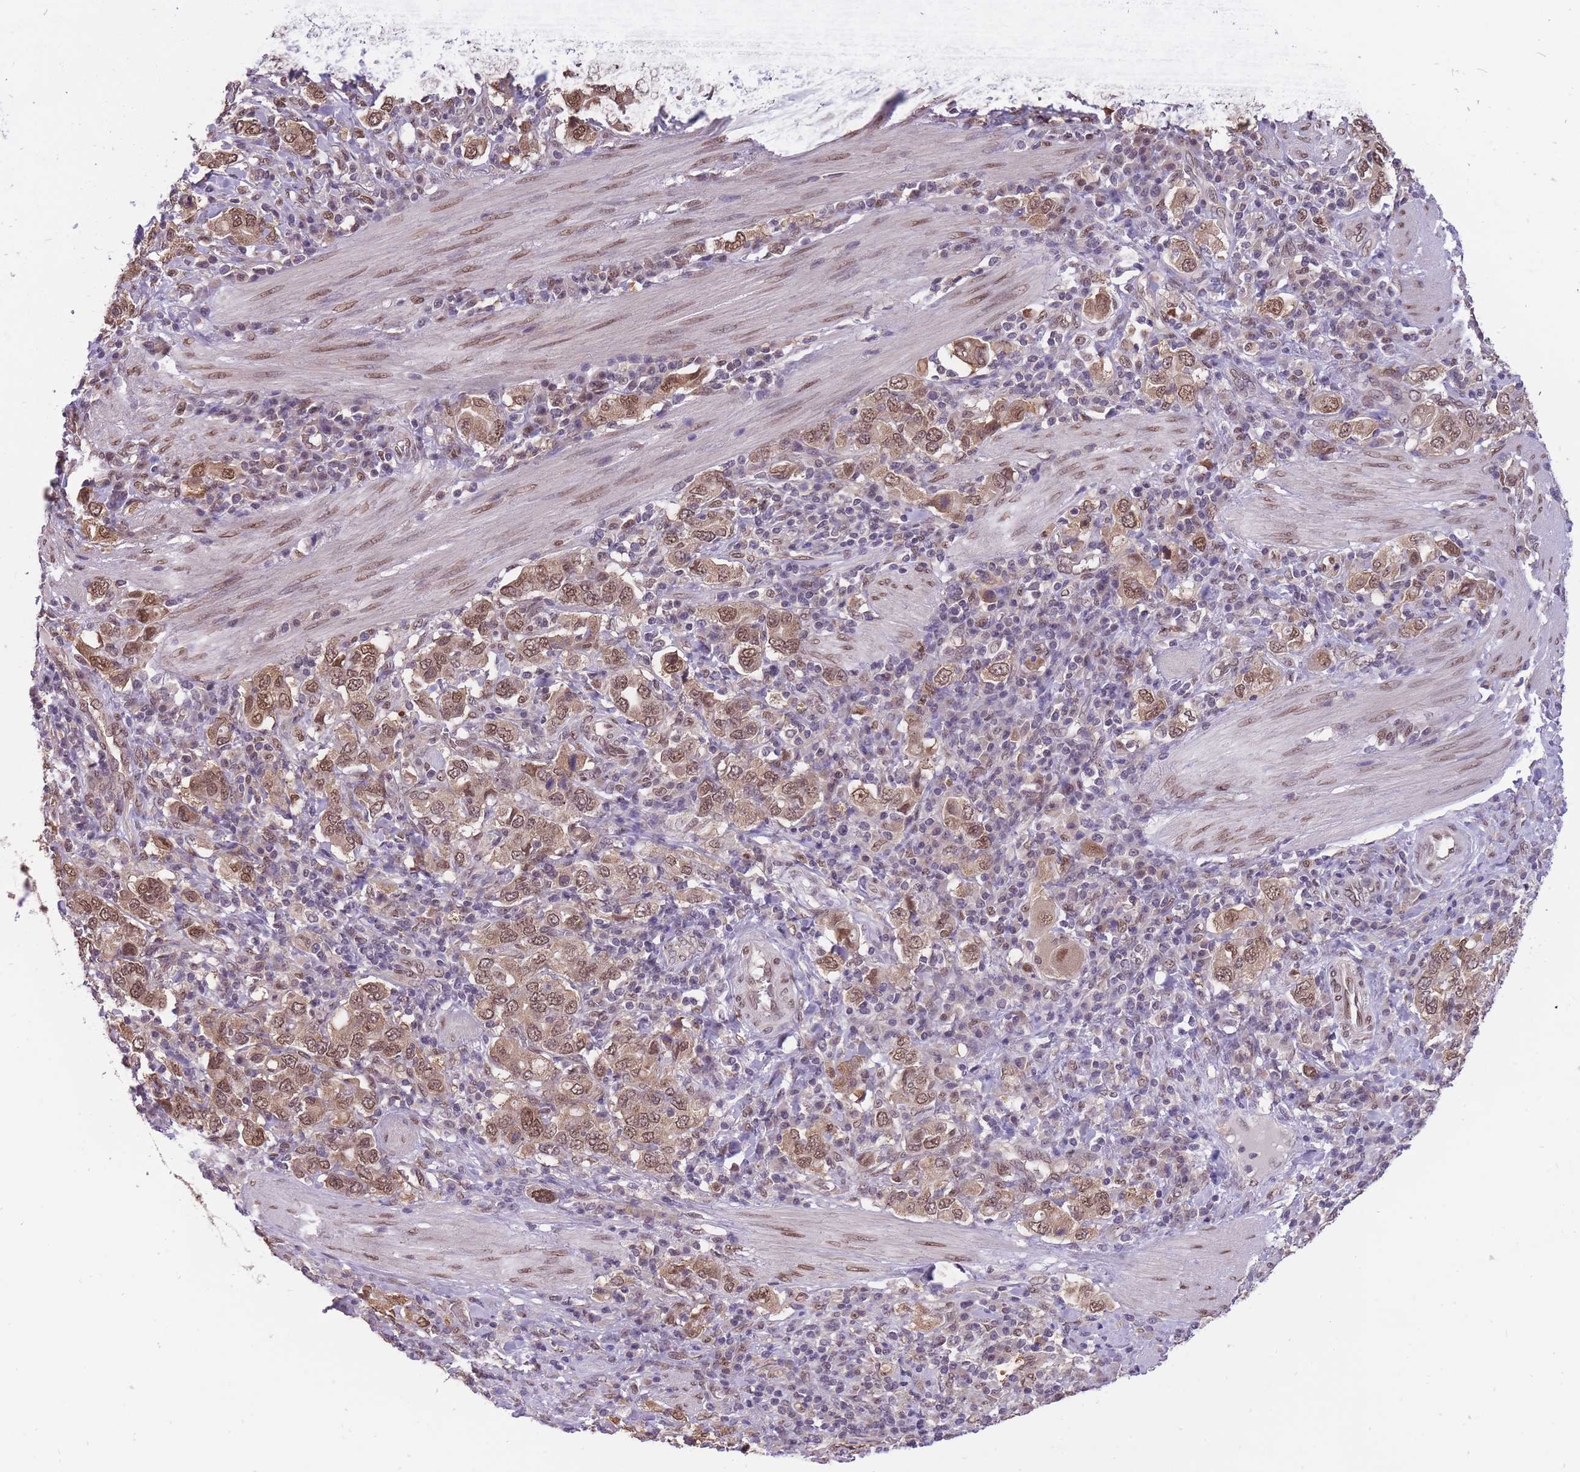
{"staining": {"intensity": "moderate", "quantity": ">75%", "location": "cytoplasmic/membranous,nuclear"}, "tissue": "stomach cancer", "cell_type": "Tumor cells", "image_type": "cancer", "snomed": [{"axis": "morphology", "description": "Adenocarcinoma, NOS"}, {"axis": "topography", "description": "Stomach, upper"}, {"axis": "topography", "description": "Stomach"}], "caption": "This image exhibits stomach cancer stained with IHC to label a protein in brown. The cytoplasmic/membranous and nuclear of tumor cells show moderate positivity for the protein. Nuclei are counter-stained blue.", "gene": "CDIP1", "patient": {"sex": "male", "age": 62}}